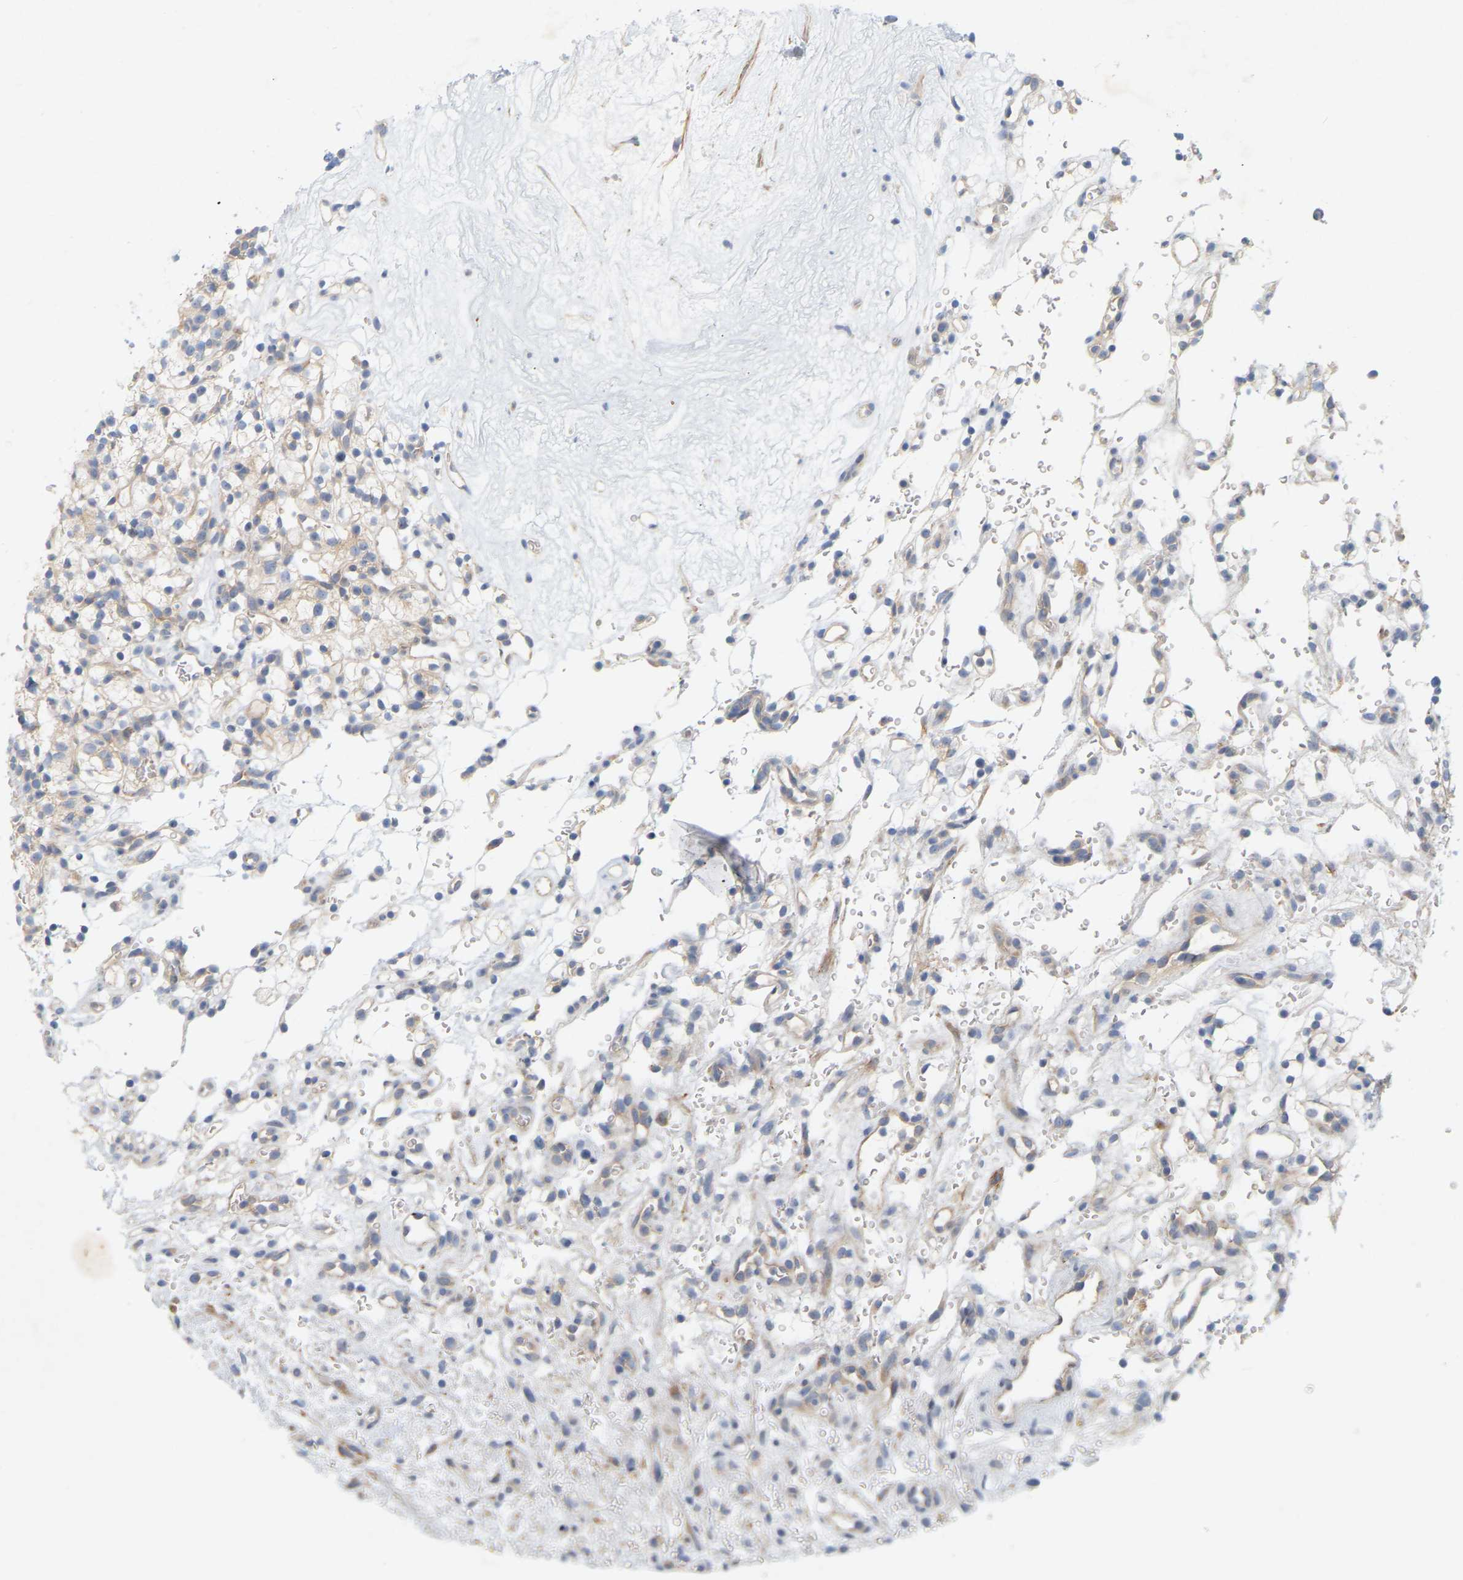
{"staining": {"intensity": "weak", "quantity": "<25%", "location": "cytoplasmic/membranous"}, "tissue": "renal cancer", "cell_type": "Tumor cells", "image_type": "cancer", "snomed": [{"axis": "morphology", "description": "Adenocarcinoma, NOS"}, {"axis": "topography", "description": "Kidney"}], "caption": "Immunohistochemistry (IHC) micrograph of human adenocarcinoma (renal) stained for a protein (brown), which shows no staining in tumor cells.", "gene": "MINDY4", "patient": {"sex": "female", "age": 57}}